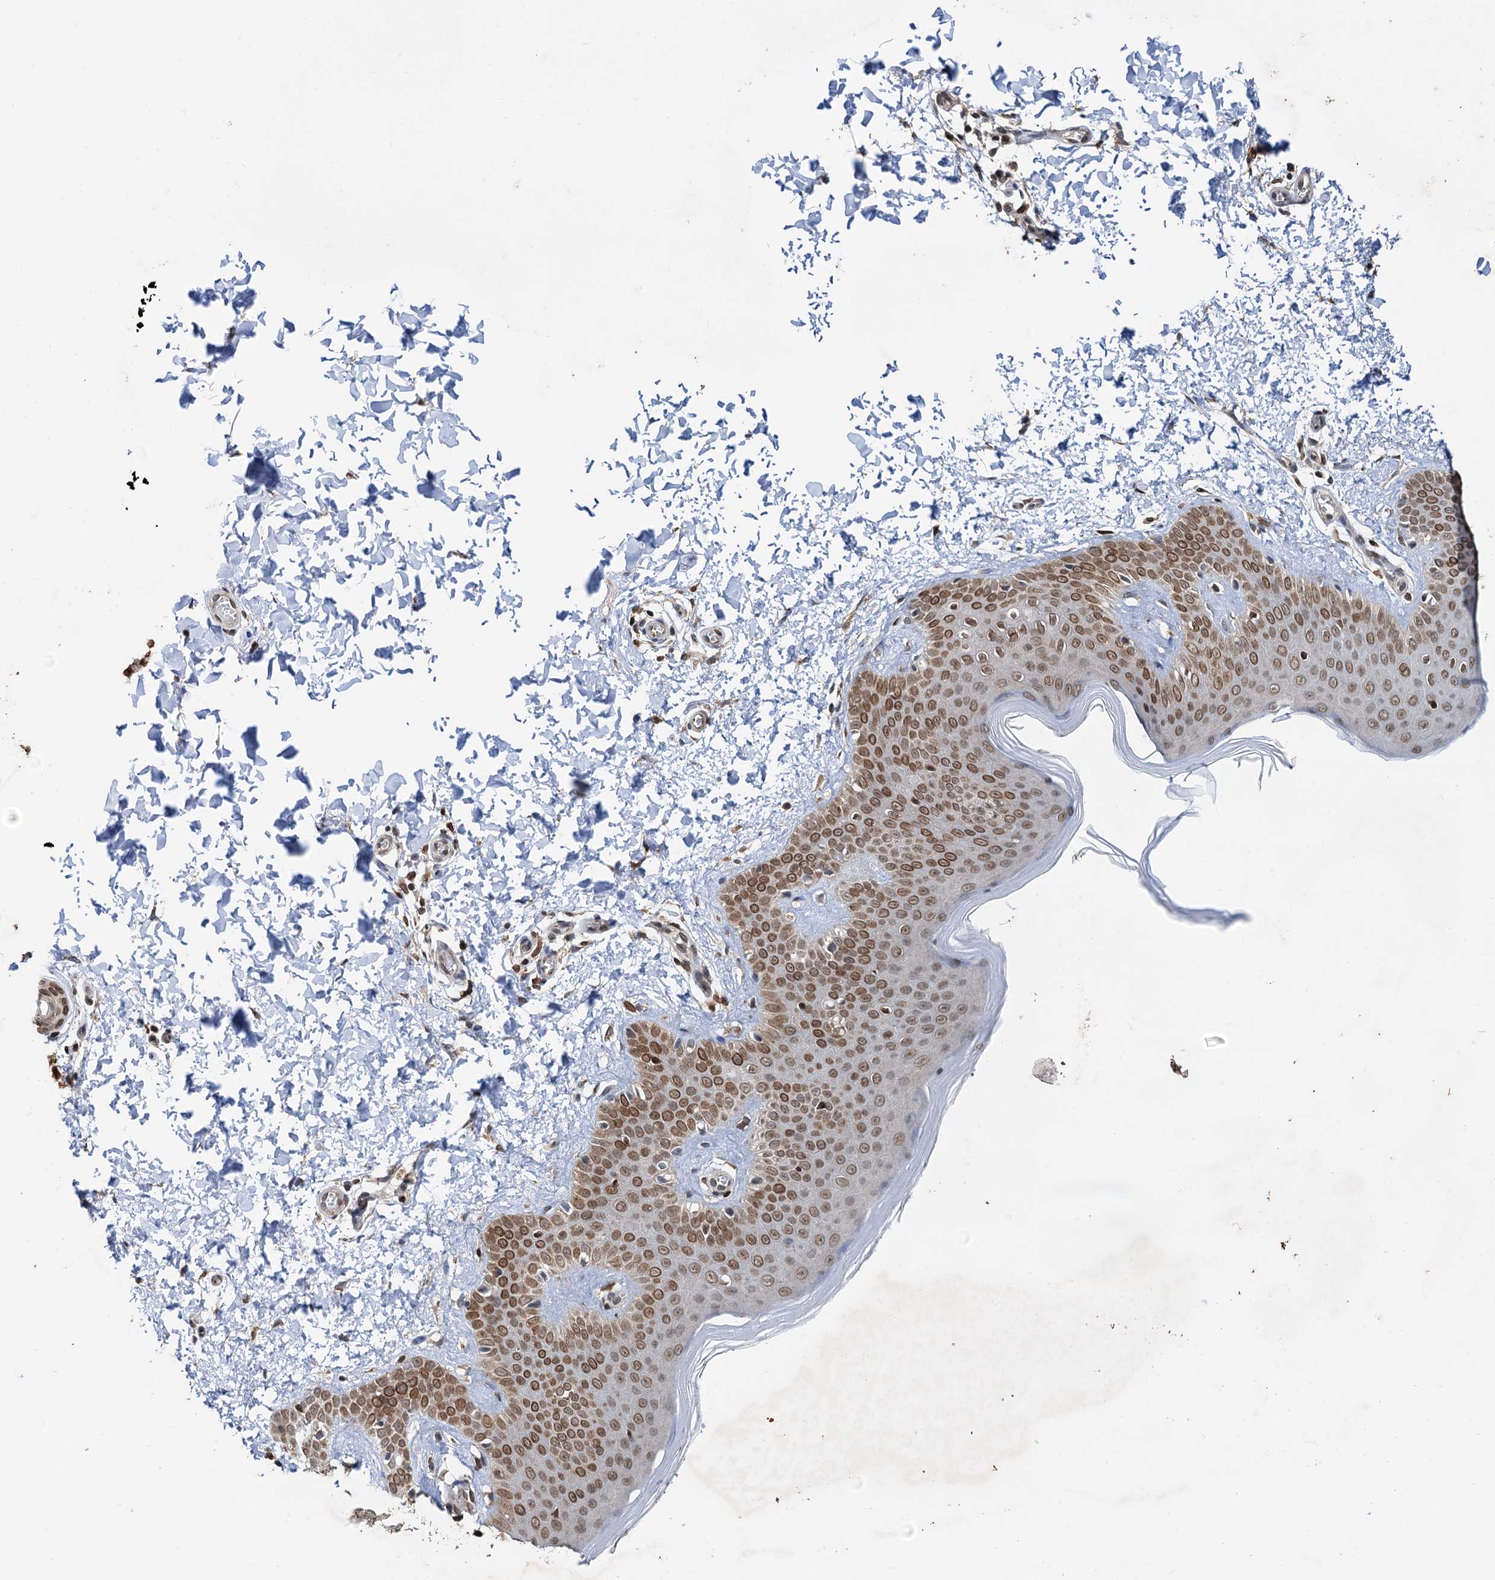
{"staining": {"intensity": "strong", "quantity": ">75%", "location": "cytoplasmic/membranous,nuclear"}, "tissue": "skin", "cell_type": "Fibroblasts", "image_type": "normal", "snomed": [{"axis": "morphology", "description": "Normal tissue, NOS"}, {"axis": "topography", "description": "Skin"}], "caption": "Immunohistochemistry (IHC) (DAB (3,3'-diaminobenzidine)) staining of unremarkable skin reveals strong cytoplasmic/membranous,nuclear protein expression in about >75% of fibroblasts. Nuclei are stained in blue.", "gene": "ZC3H13", "patient": {"sex": "male", "age": 36}}